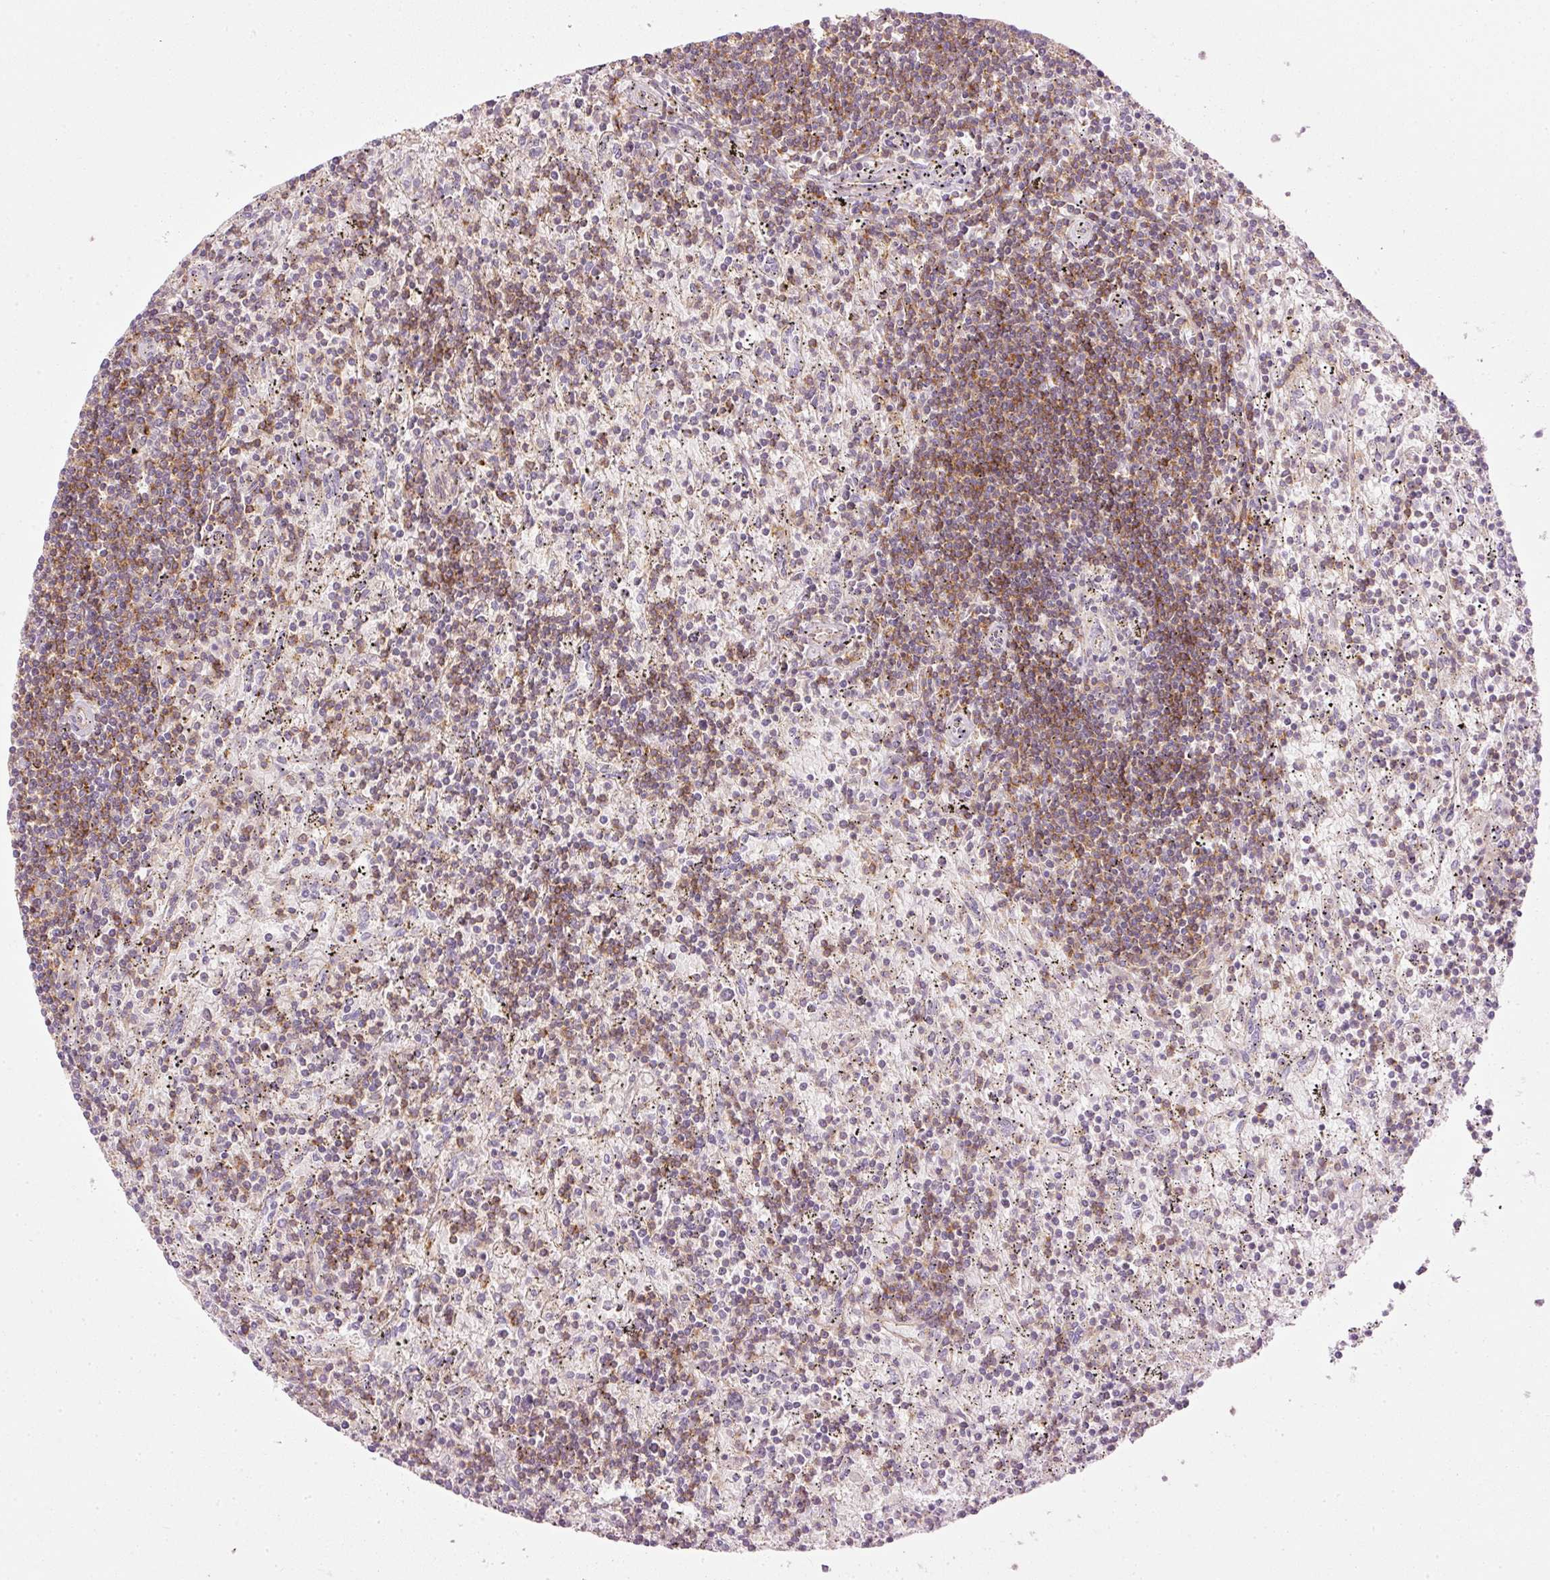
{"staining": {"intensity": "moderate", "quantity": ">75%", "location": "cytoplasmic/membranous"}, "tissue": "lymphoma", "cell_type": "Tumor cells", "image_type": "cancer", "snomed": [{"axis": "morphology", "description": "Malignant lymphoma, non-Hodgkin's type, Low grade"}, {"axis": "topography", "description": "Spleen"}], "caption": "High-magnification brightfield microscopy of low-grade malignant lymphoma, non-Hodgkin's type stained with DAB (brown) and counterstained with hematoxylin (blue). tumor cells exhibit moderate cytoplasmic/membranous positivity is seen in about>75% of cells.", "gene": "SIPA1", "patient": {"sex": "male", "age": 76}}